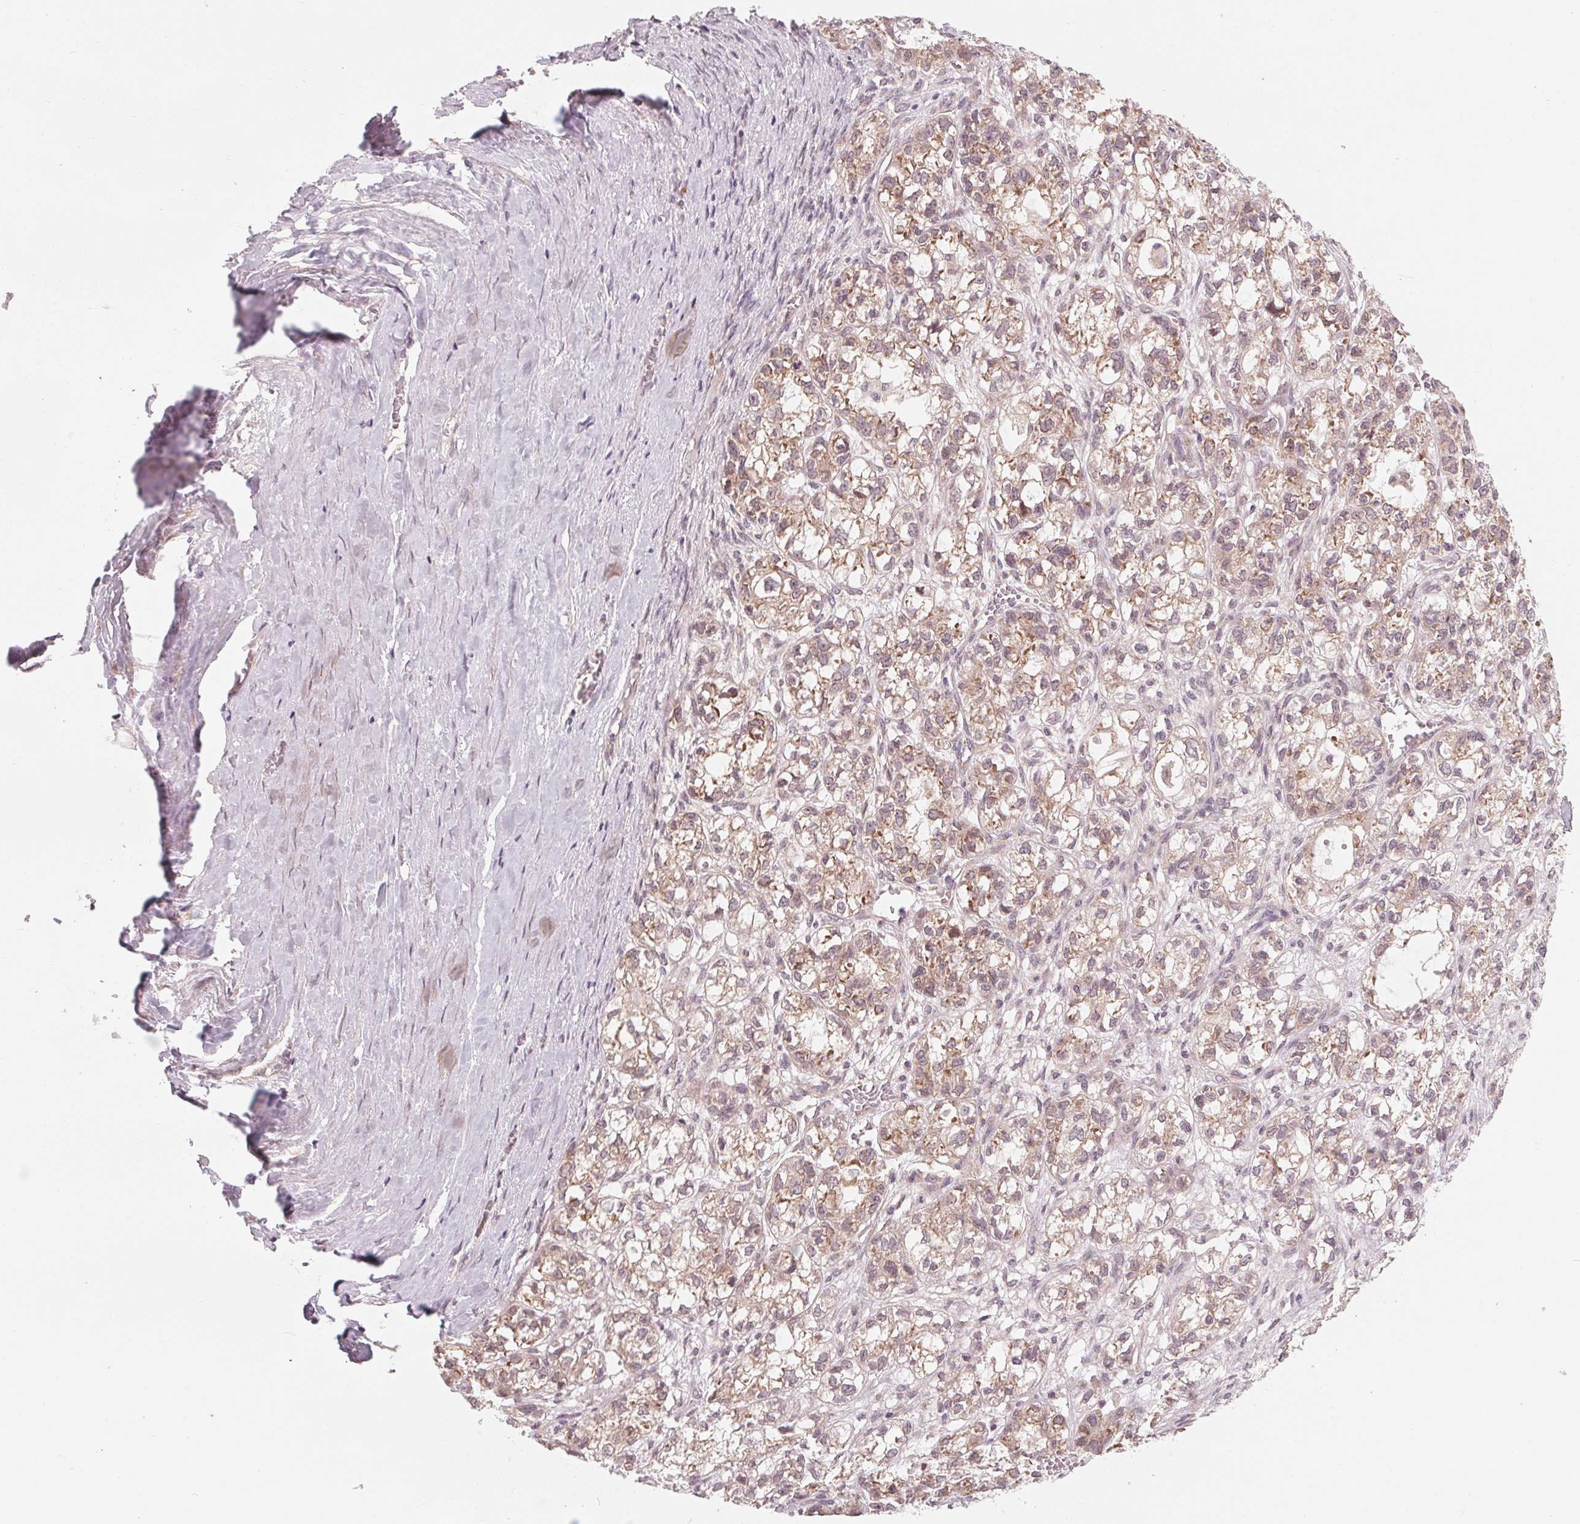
{"staining": {"intensity": "weak", "quantity": ">75%", "location": "cytoplasmic/membranous"}, "tissue": "ovarian cancer", "cell_type": "Tumor cells", "image_type": "cancer", "snomed": [{"axis": "morphology", "description": "Carcinoma, endometroid"}, {"axis": "topography", "description": "Ovary"}], "caption": "DAB immunohistochemical staining of ovarian cancer demonstrates weak cytoplasmic/membranous protein expression in approximately >75% of tumor cells.", "gene": "GIGYF2", "patient": {"sex": "female", "age": 64}}